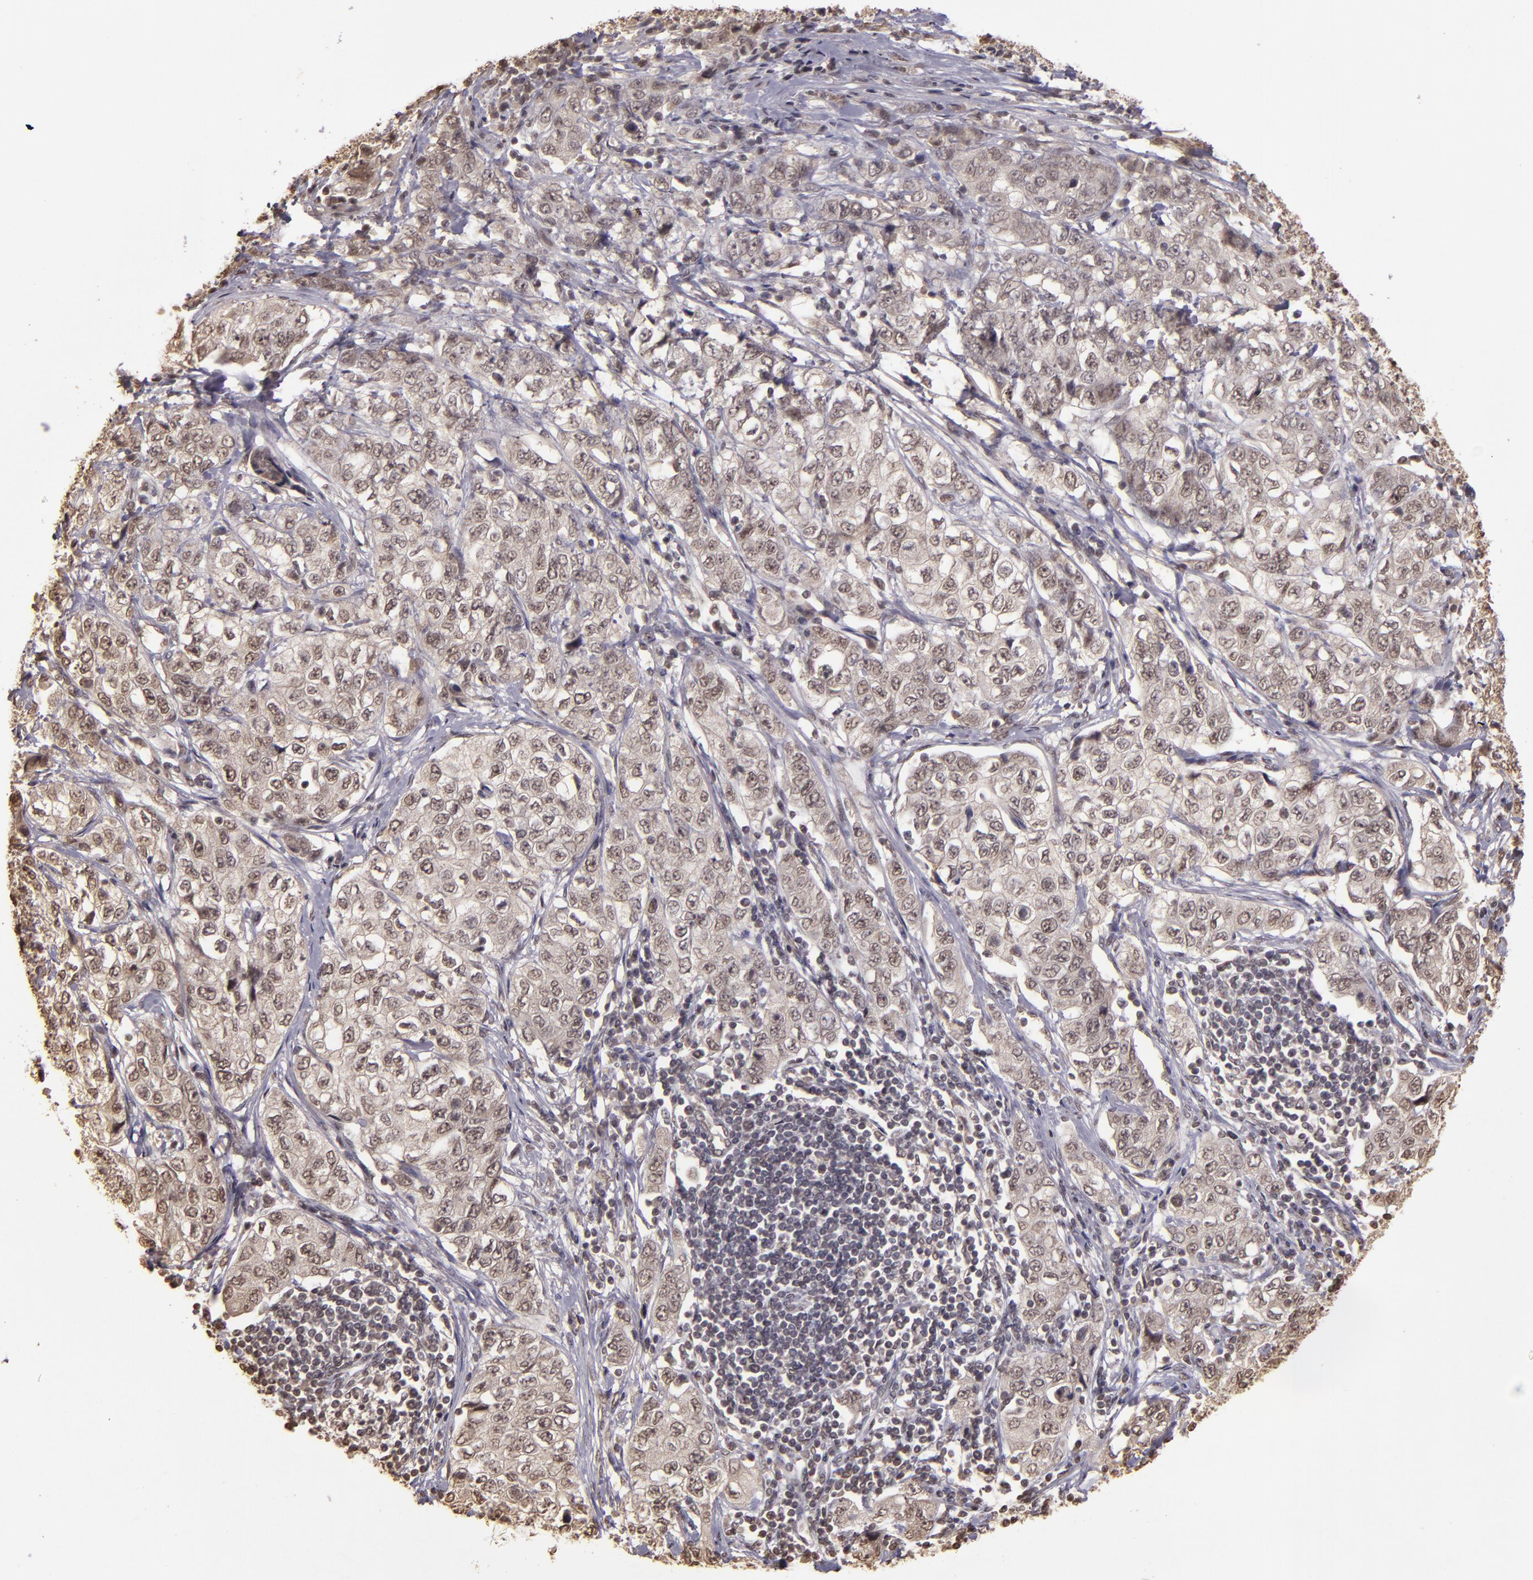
{"staining": {"intensity": "weak", "quantity": ">75%", "location": "cytoplasmic/membranous,nuclear"}, "tissue": "stomach cancer", "cell_type": "Tumor cells", "image_type": "cancer", "snomed": [{"axis": "morphology", "description": "Adenocarcinoma, NOS"}, {"axis": "topography", "description": "Stomach"}], "caption": "Immunohistochemical staining of stomach cancer (adenocarcinoma) reveals weak cytoplasmic/membranous and nuclear protein expression in about >75% of tumor cells. Nuclei are stained in blue.", "gene": "CUL1", "patient": {"sex": "male", "age": 48}}